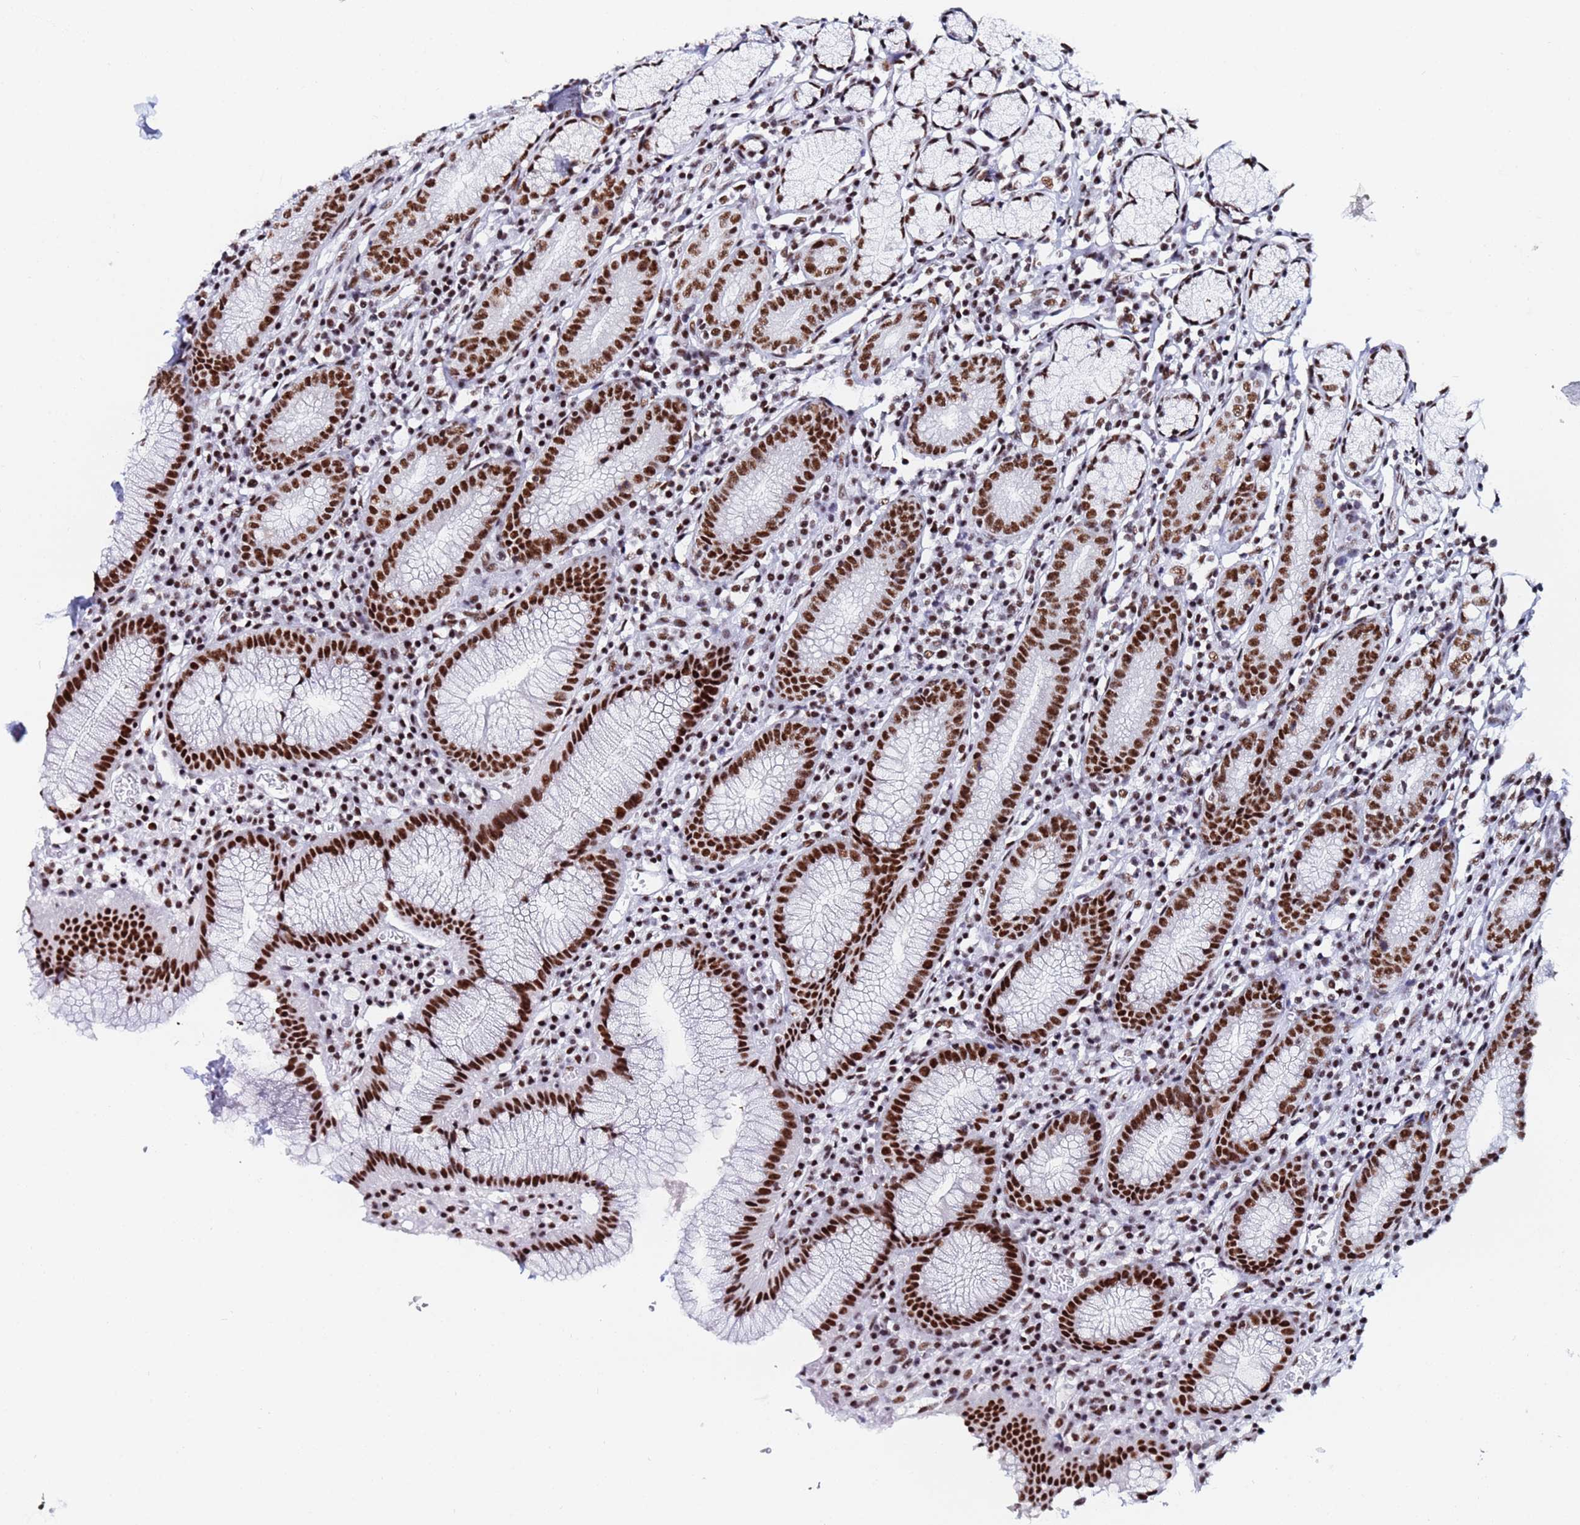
{"staining": {"intensity": "strong", "quantity": ">75%", "location": "nuclear"}, "tissue": "stomach", "cell_type": "Glandular cells", "image_type": "normal", "snomed": [{"axis": "morphology", "description": "Normal tissue, NOS"}, {"axis": "topography", "description": "Stomach"}], "caption": "Glandular cells reveal strong nuclear positivity in approximately >75% of cells in benign stomach.", "gene": "SNRPA1", "patient": {"sex": "male", "age": 55}}